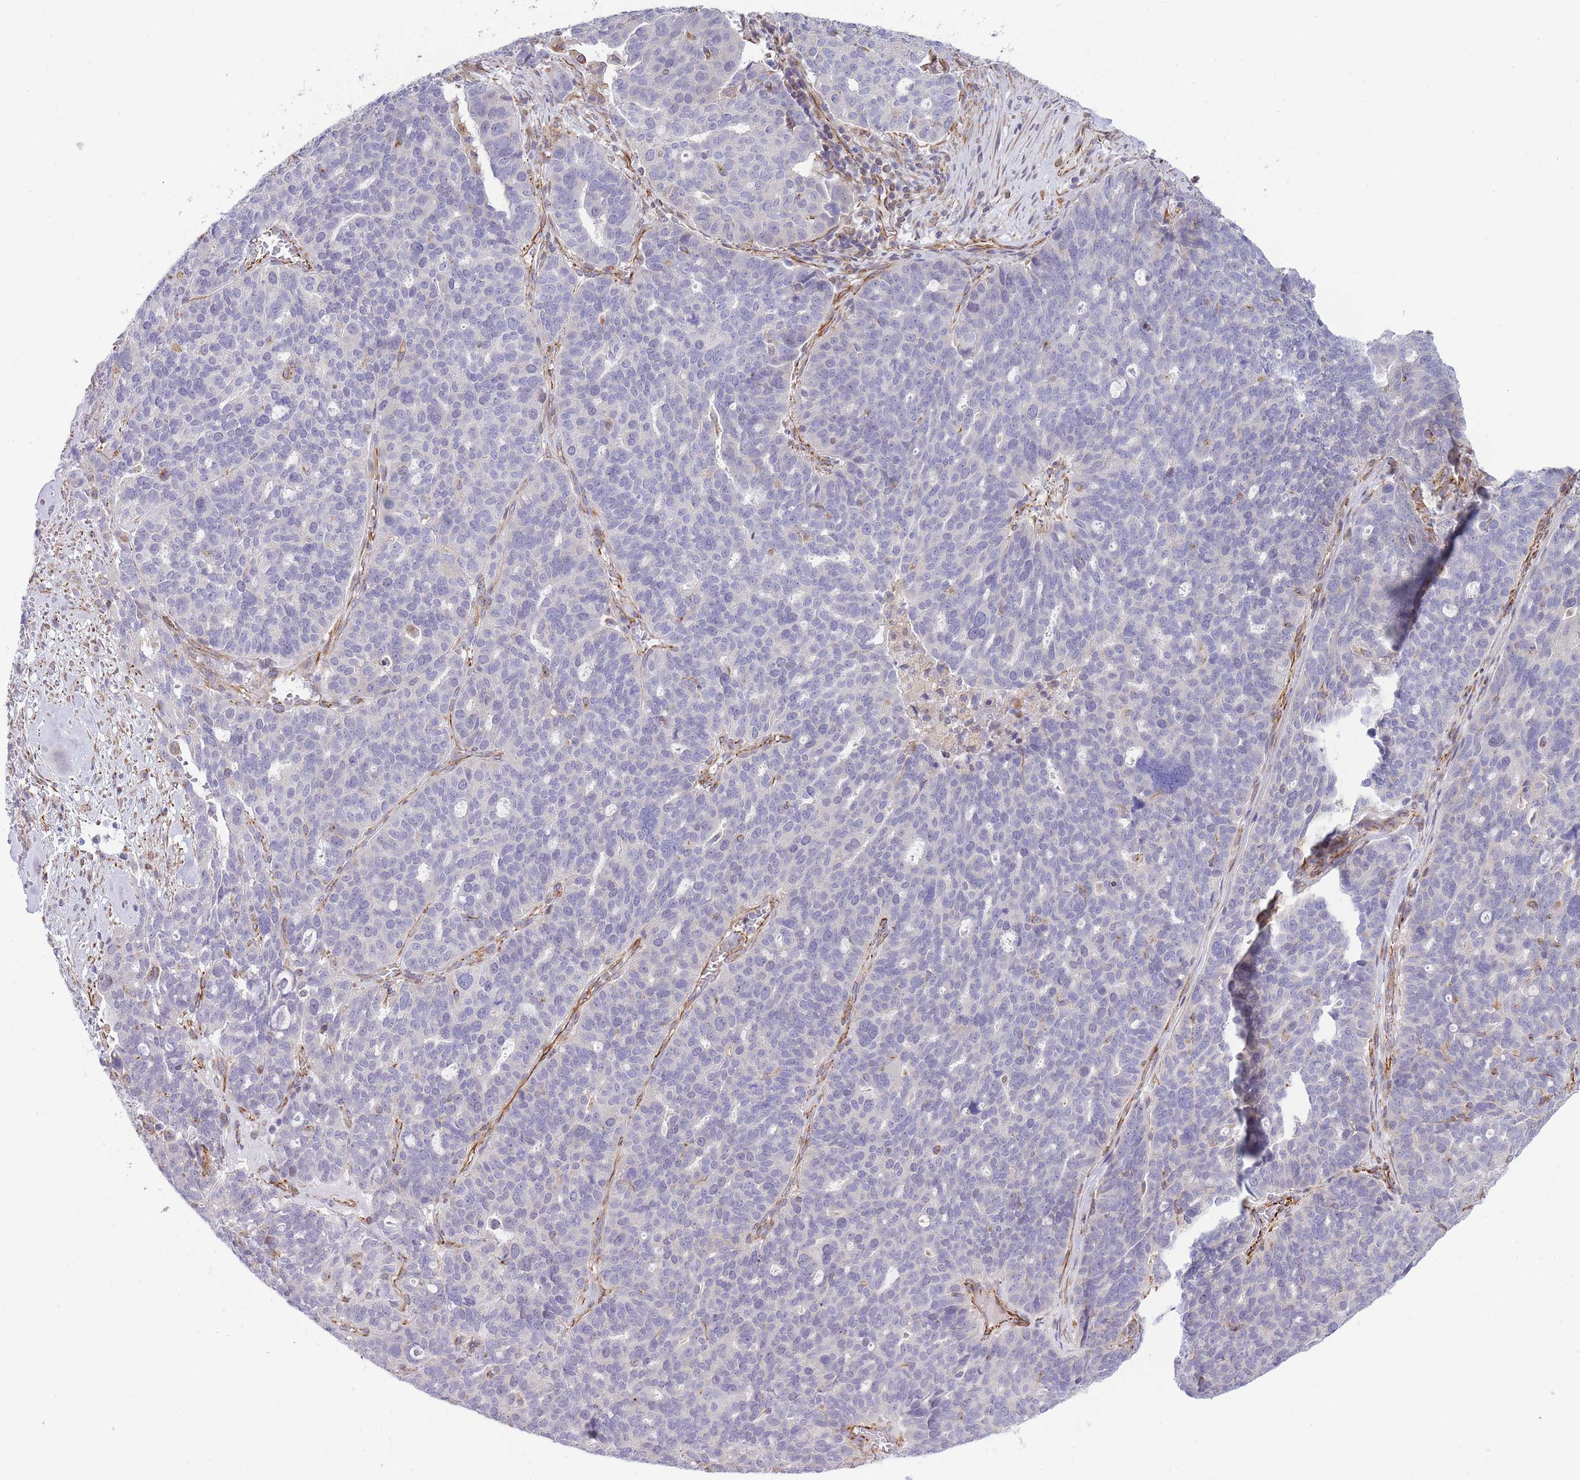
{"staining": {"intensity": "negative", "quantity": "none", "location": "none"}, "tissue": "ovarian cancer", "cell_type": "Tumor cells", "image_type": "cancer", "snomed": [{"axis": "morphology", "description": "Cystadenocarcinoma, serous, NOS"}, {"axis": "topography", "description": "Ovary"}], "caption": "Micrograph shows no protein positivity in tumor cells of ovarian serous cystadenocarcinoma tissue.", "gene": "ECPAS", "patient": {"sex": "female", "age": 59}}